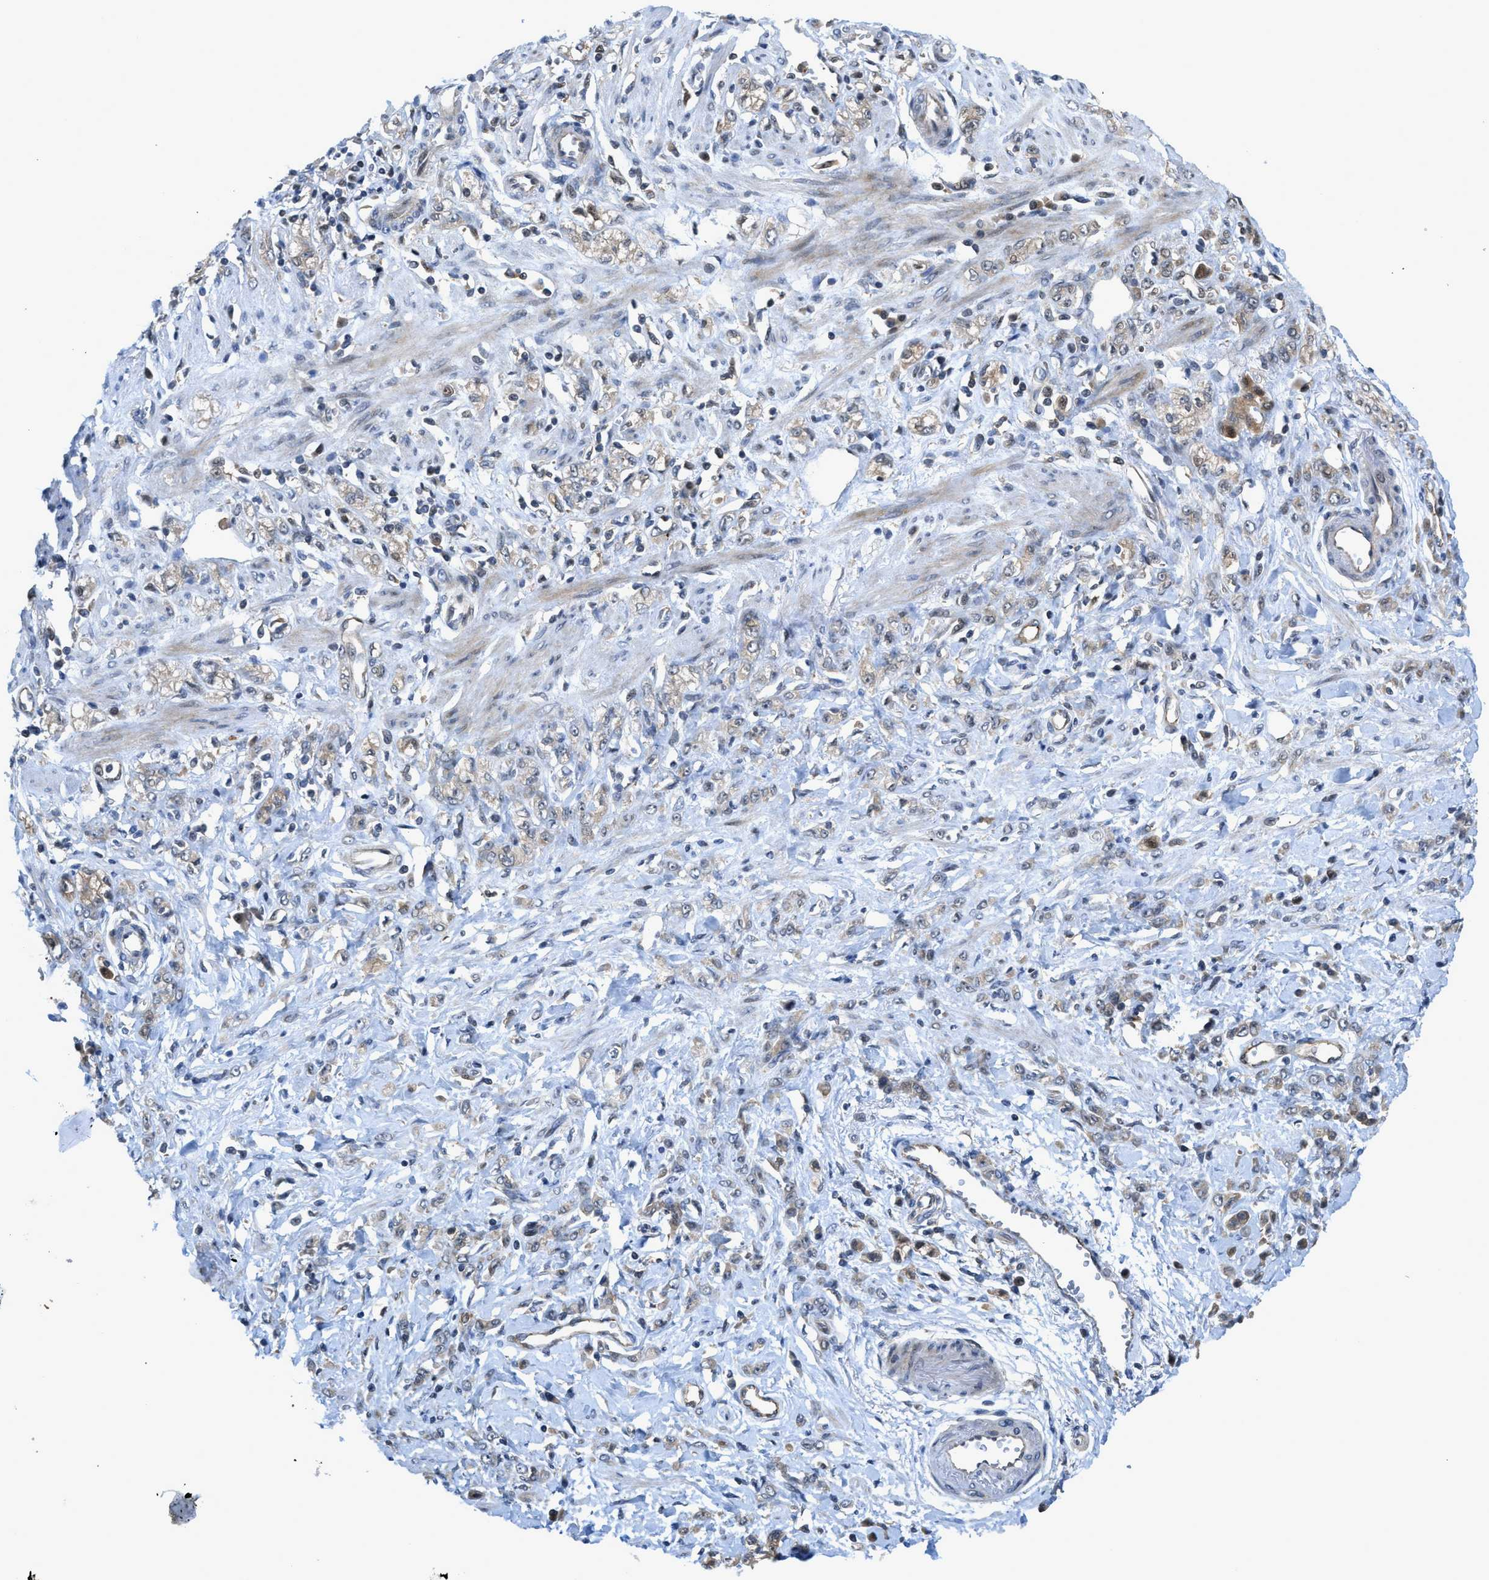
{"staining": {"intensity": "moderate", "quantity": "25%-75%", "location": "cytoplasmic/membranous"}, "tissue": "stomach cancer", "cell_type": "Tumor cells", "image_type": "cancer", "snomed": [{"axis": "morphology", "description": "Normal tissue, NOS"}, {"axis": "morphology", "description": "Adenocarcinoma, NOS"}, {"axis": "topography", "description": "Stomach"}], "caption": "Immunohistochemistry histopathology image of neoplastic tissue: human adenocarcinoma (stomach) stained using IHC demonstrates medium levels of moderate protein expression localized specifically in the cytoplasmic/membranous of tumor cells, appearing as a cytoplasmic/membranous brown color.", "gene": "DNAJC28", "patient": {"sex": "male", "age": 82}}